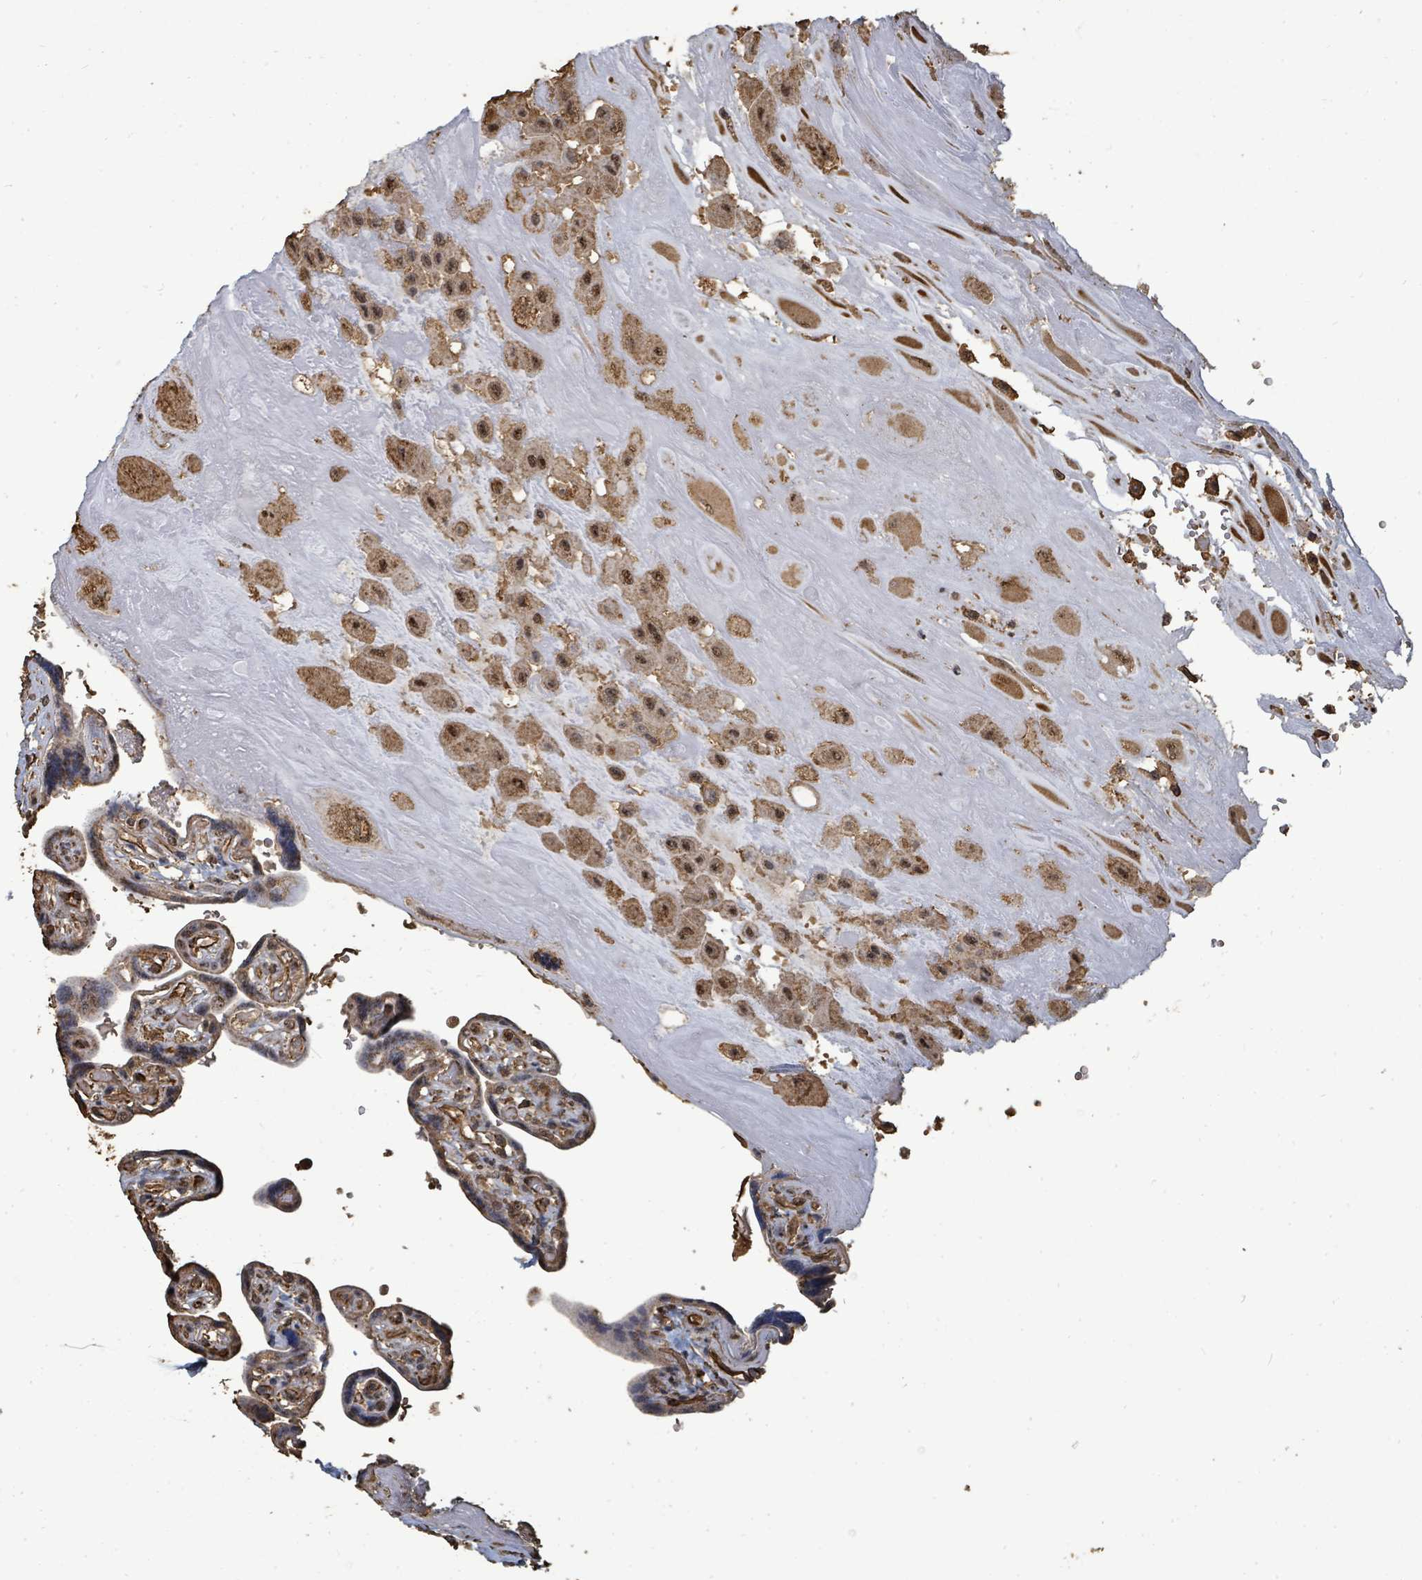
{"staining": {"intensity": "moderate", "quantity": ">75%", "location": "cytoplasmic/membranous,nuclear"}, "tissue": "placenta", "cell_type": "Decidual cells", "image_type": "normal", "snomed": [{"axis": "morphology", "description": "Normal tissue, NOS"}, {"axis": "topography", "description": "Placenta"}], "caption": "Immunohistochemistry (IHC) of benign placenta reveals medium levels of moderate cytoplasmic/membranous,nuclear staining in approximately >75% of decidual cells.", "gene": "C6orf52", "patient": {"sex": "female", "age": 32}}